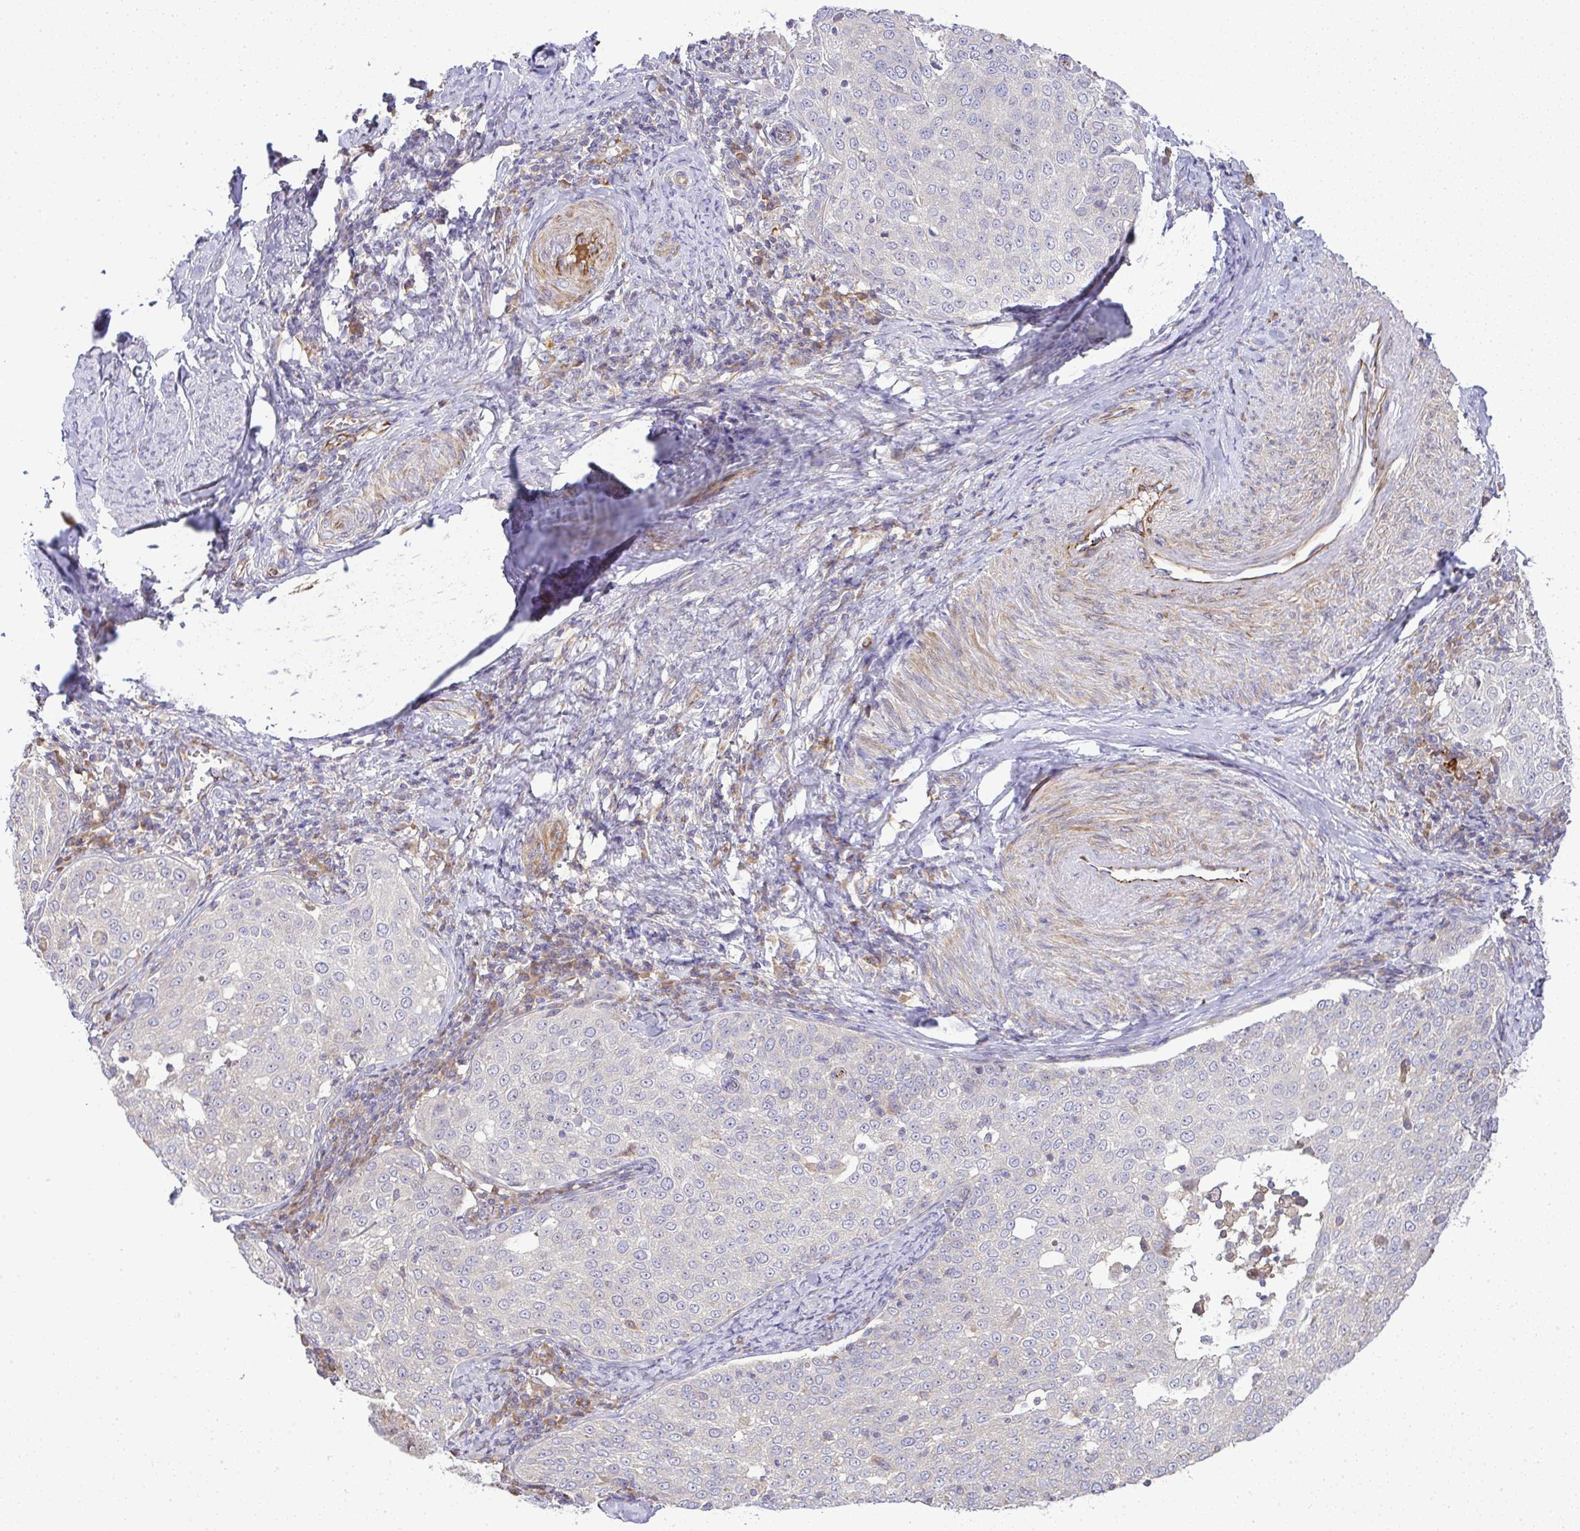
{"staining": {"intensity": "negative", "quantity": "none", "location": "none"}, "tissue": "cervical cancer", "cell_type": "Tumor cells", "image_type": "cancer", "snomed": [{"axis": "morphology", "description": "Squamous cell carcinoma, NOS"}, {"axis": "topography", "description": "Cervix"}], "caption": "IHC micrograph of neoplastic tissue: human cervical squamous cell carcinoma stained with DAB reveals no significant protein staining in tumor cells. Brightfield microscopy of immunohistochemistry (IHC) stained with DAB (3,3'-diaminobenzidine) (brown) and hematoxylin (blue), captured at high magnification.", "gene": "GRID2", "patient": {"sex": "female", "age": 57}}